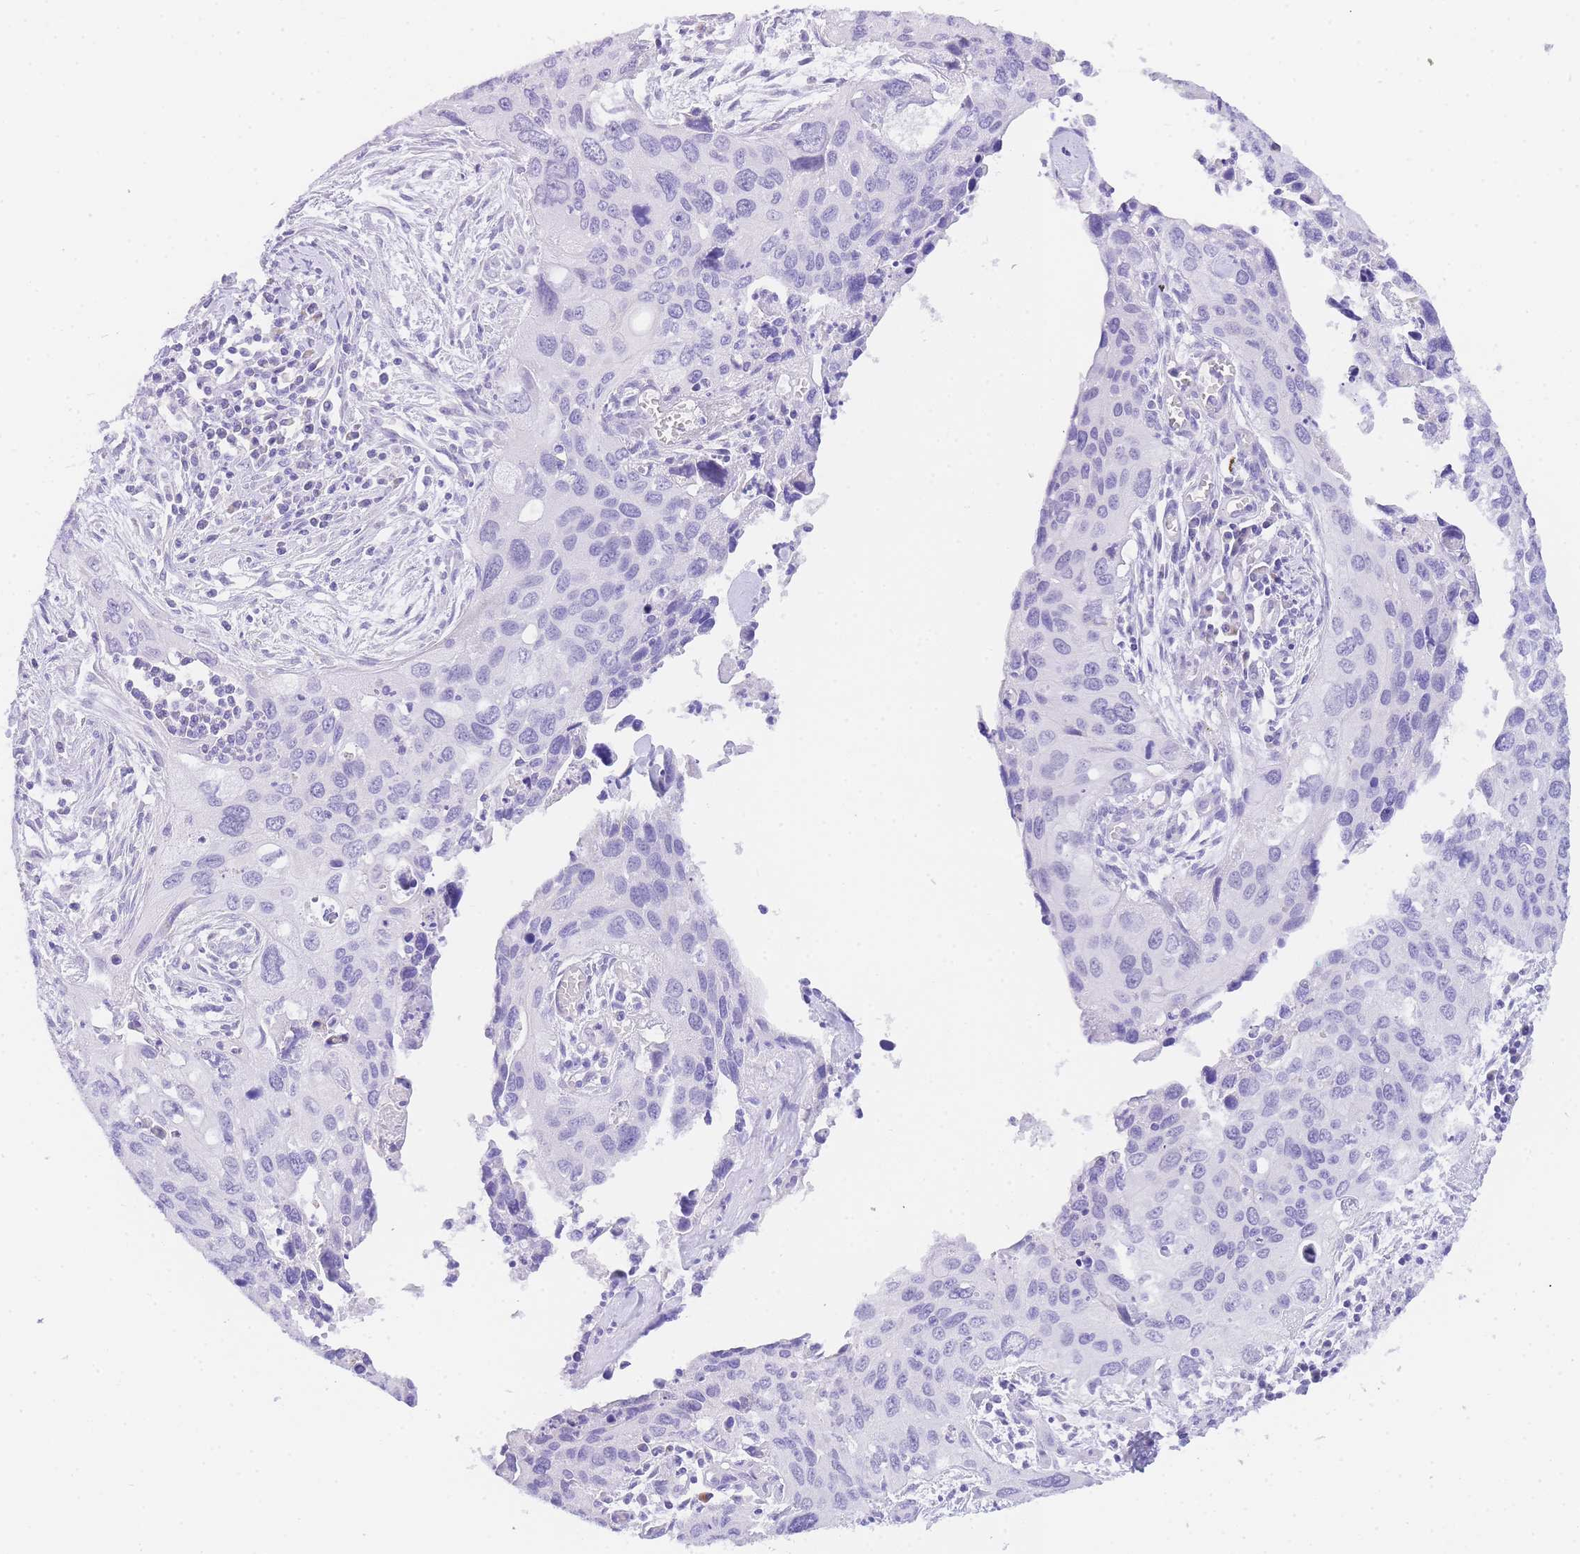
{"staining": {"intensity": "negative", "quantity": "none", "location": "none"}, "tissue": "cervical cancer", "cell_type": "Tumor cells", "image_type": "cancer", "snomed": [{"axis": "morphology", "description": "Squamous cell carcinoma, NOS"}, {"axis": "topography", "description": "Cervix"}], "caption": "There is no significant expression in tumor cells of cervical squamous cell carcinoma.", "gene": "NKD2", "patient": {"sex": "female", "age": 55}}